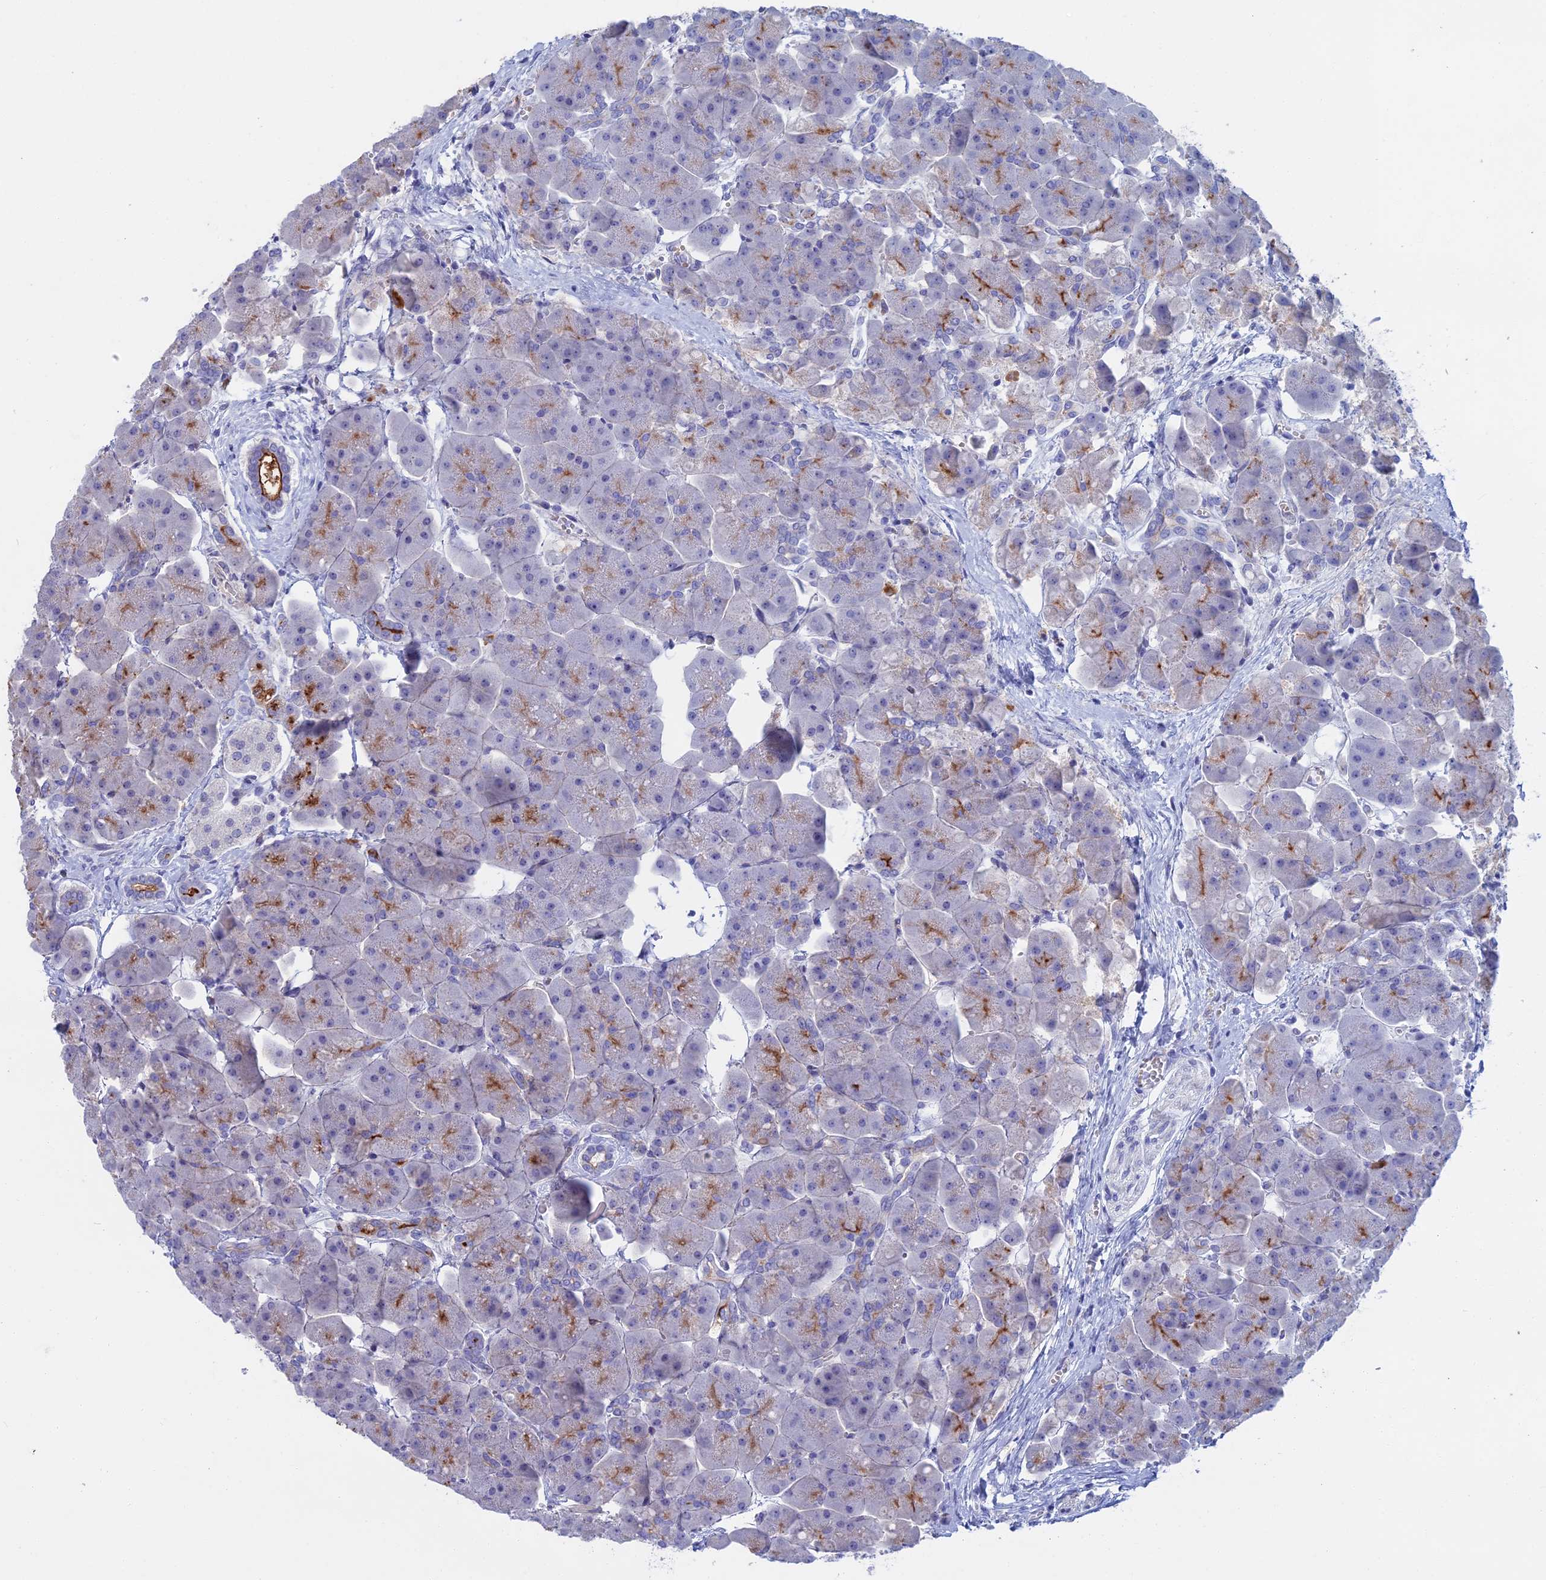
{"staining": {"intensity": "strong", "quantity": "<25%", "location": "cytoplasmic/membranous"}, "tissue": "pancreas", "cell_type": "Exocrine glandular cells", "image_type": "normal", "snomed": [{"axis": "morphology", "description": "Normal tissue, NOS"}, {"axis": "topography", "description": "Pancreas"}], "caption": "Immunohistochemistry (IHC) staining of benign pancreas, which displays medium levels of strong cytoplasmic/membranous expression in approximately <25% of exocrine glandular cells indicating strong cytoplasmic/membranous protein positivity. The staining was performed using DAB (3,3'-diaminobenzidine) (brown) for protein detection and nuclei were counterstained in hematoxylin (blue).", "gene": "SLC2A6", "patient": {"sex": "male", "age": 66}}